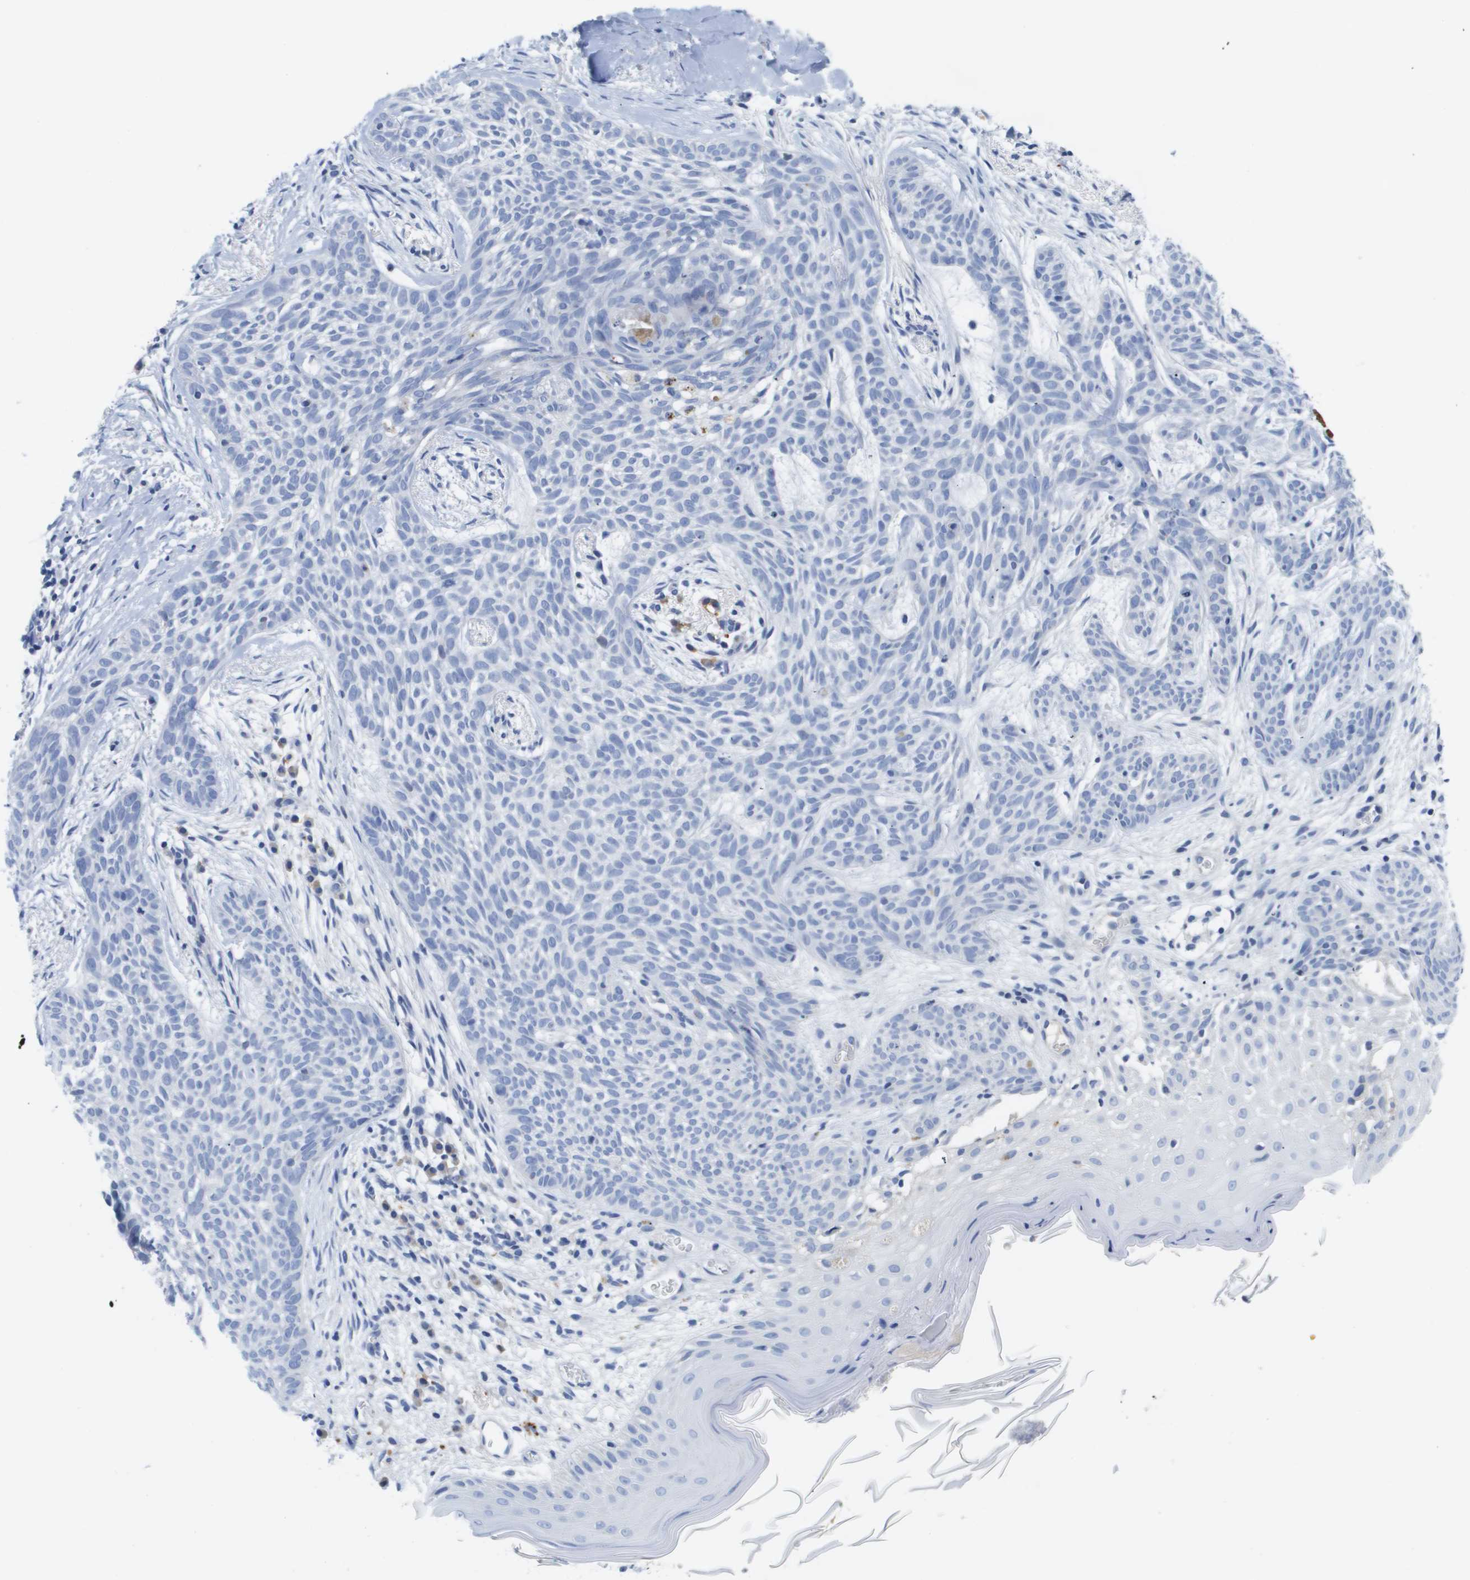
{"staining": {"intensity": "negative", "quantity": "none", "location": "none"}, "tissue": "skin cancer", "cell_type": "Tumor cells", "image_type": "cancer", "snomed": [{"axis": "morphology", "description": "Basal cell carcinoma"}, {"axis": "topography", "description": "Skin"}], "caption": "Tumor cells show no significant expression in skin cancer (basal cell carcinoma).", "gene": "MS4A1", "patient": {"sex": "female", "age": 59}}